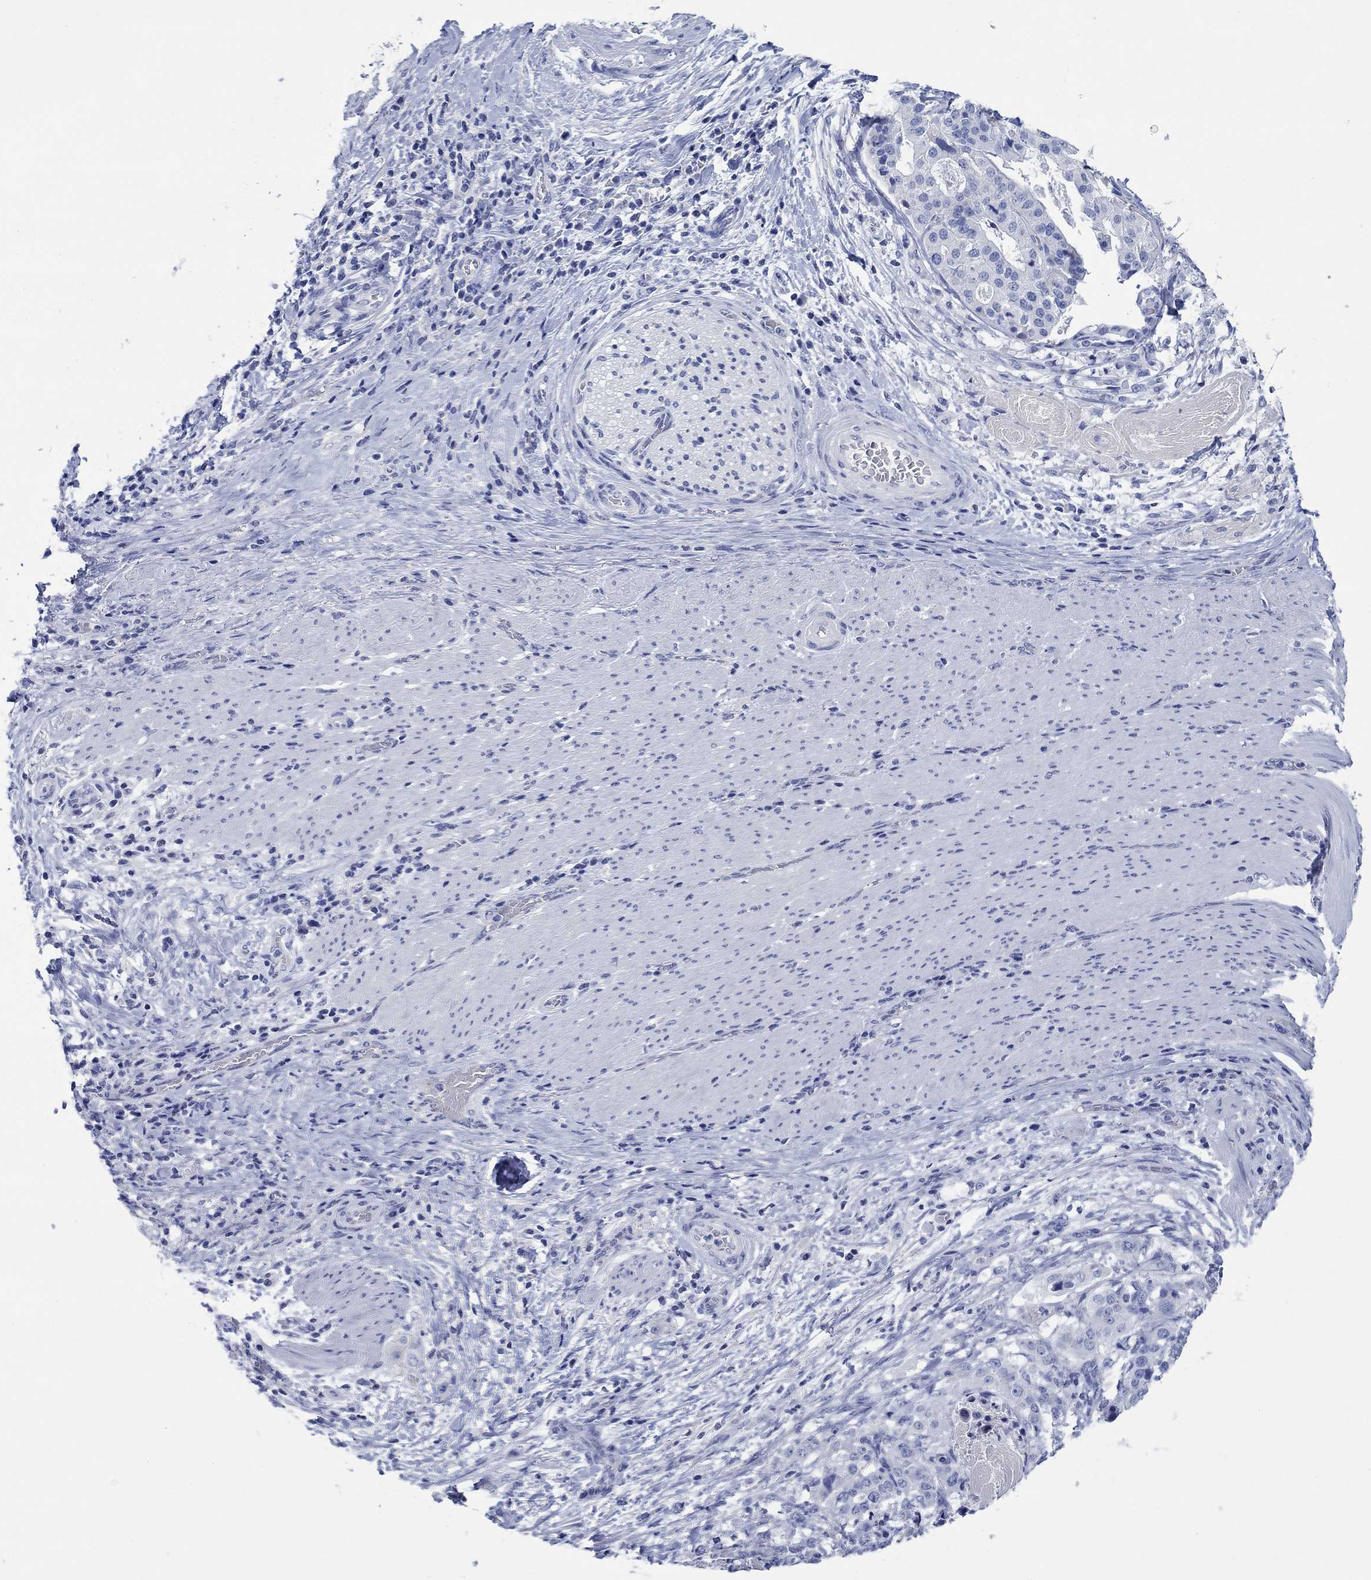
{"staining": {"intensity": "negative", "quantity": "none", "location": "none"}, "tissue": "stomach cancer", "cell_type": "Tumor cells", "image_type": "cancer", "snomed": [{"axis": "morphology", "description": "Adenocarcinoma, NOS"}, {"axis": "topography", "description": "Stomach"}], "caption": "Tumor cells are negative for brown protein staining in stomach cancer.", "gene": "HCRT", "patient": {"sex": "male", "age": 48}}